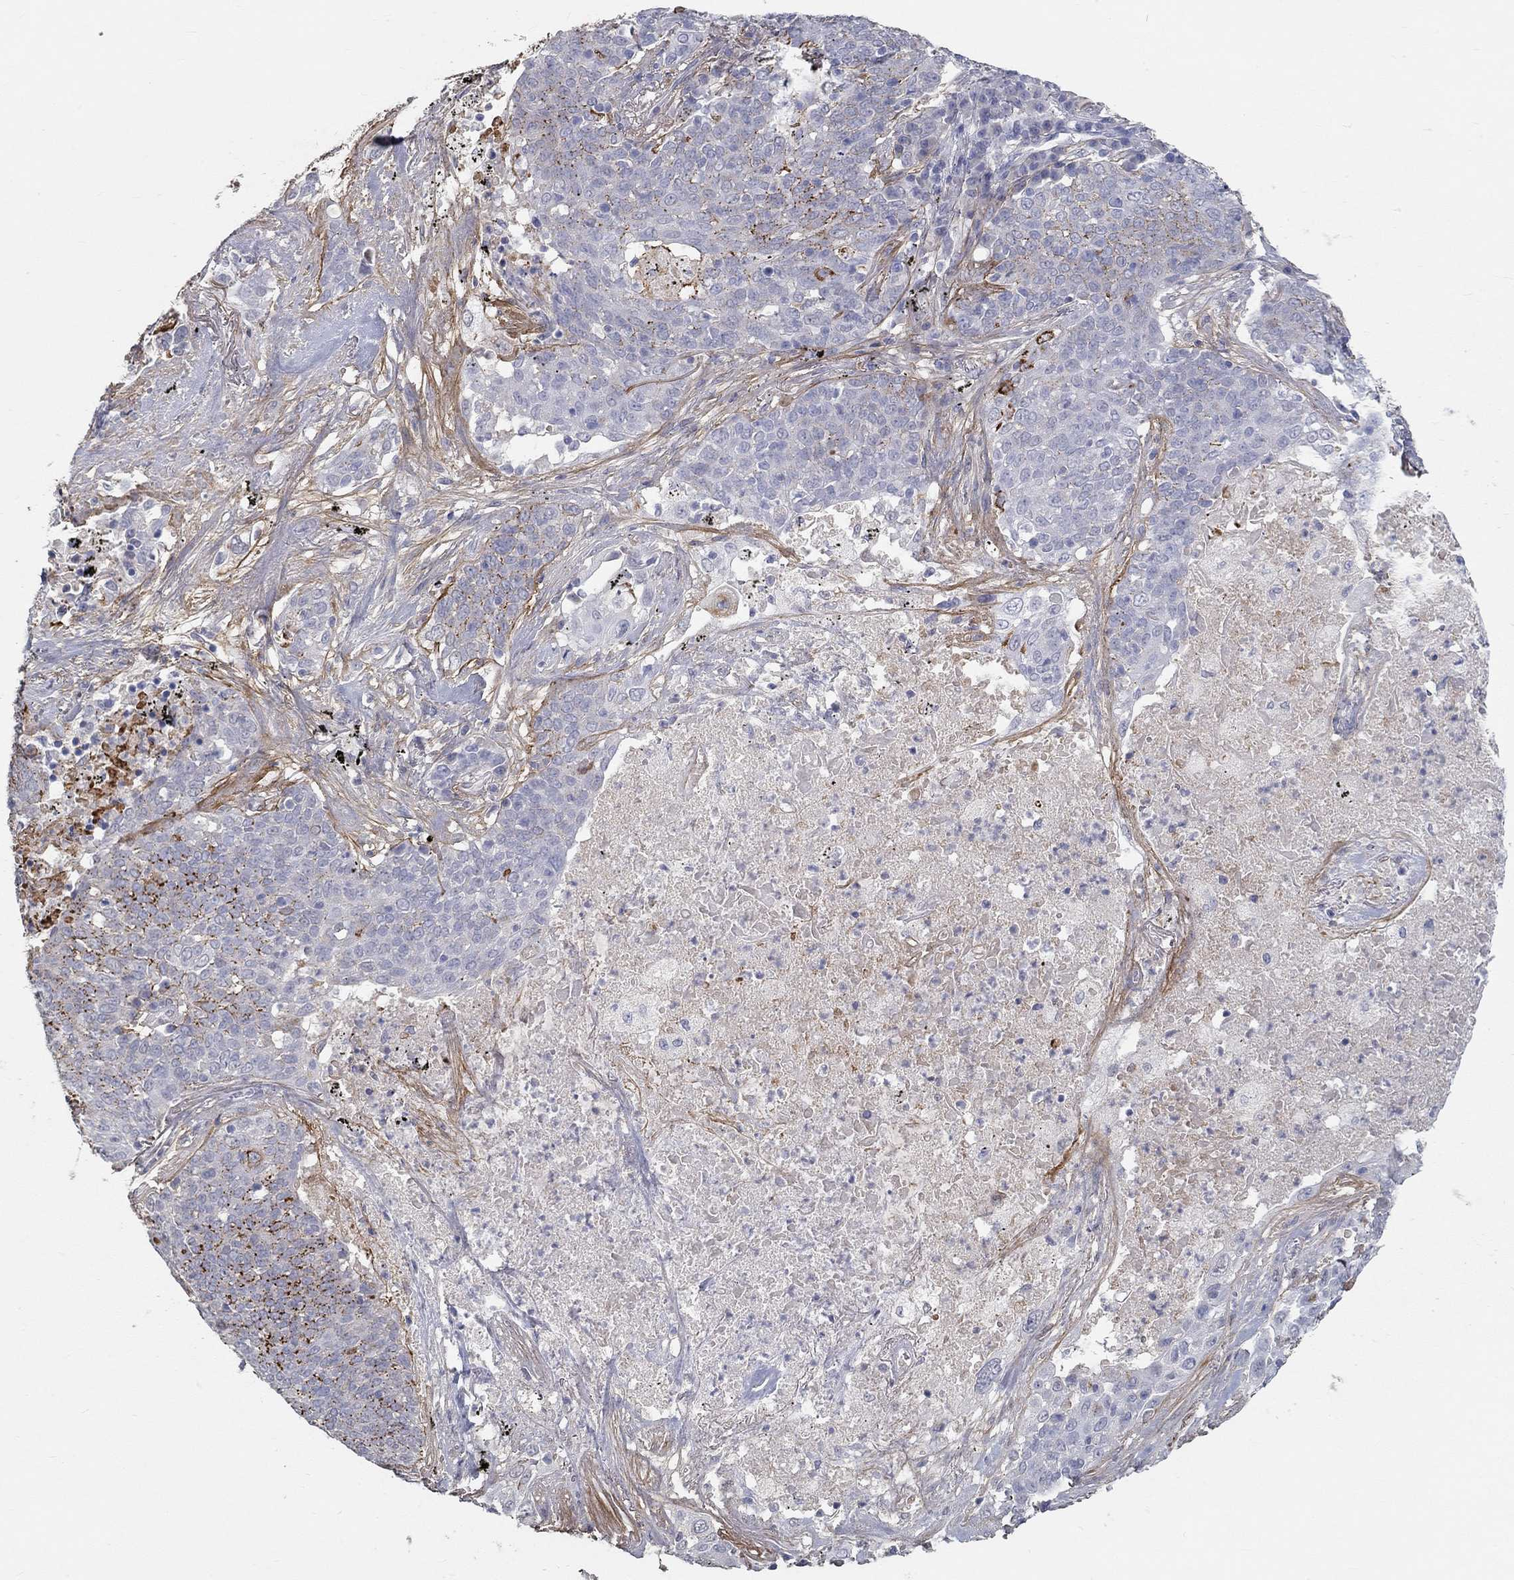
{"staining": {"intensity": "moderate", "quantity": "<25%", "location": "cytoplasmic/membranous"}, "tissue": "lung cancer", "cell_type": "Tumor cells", "image_type": "cancer", "snomed": [{"axis": "morphology", "description": "Squamous cell carcinoma, NOS"}, {"axis": "topography", "description": "Lung"}], "caption": "High-power microscopy captured an immunohistochemistry histopathology image of squamous cell carcinoma (lung), revealing moderate cytoplasmic/membranous staining in about <25% of tumor cells. (DAB (3,3'-diaminobenzidine) IHC, brown staining for protein, blue staining for nuclei).", "gene": "FGF2", "patient": {"sex": "male", "age": 82}}